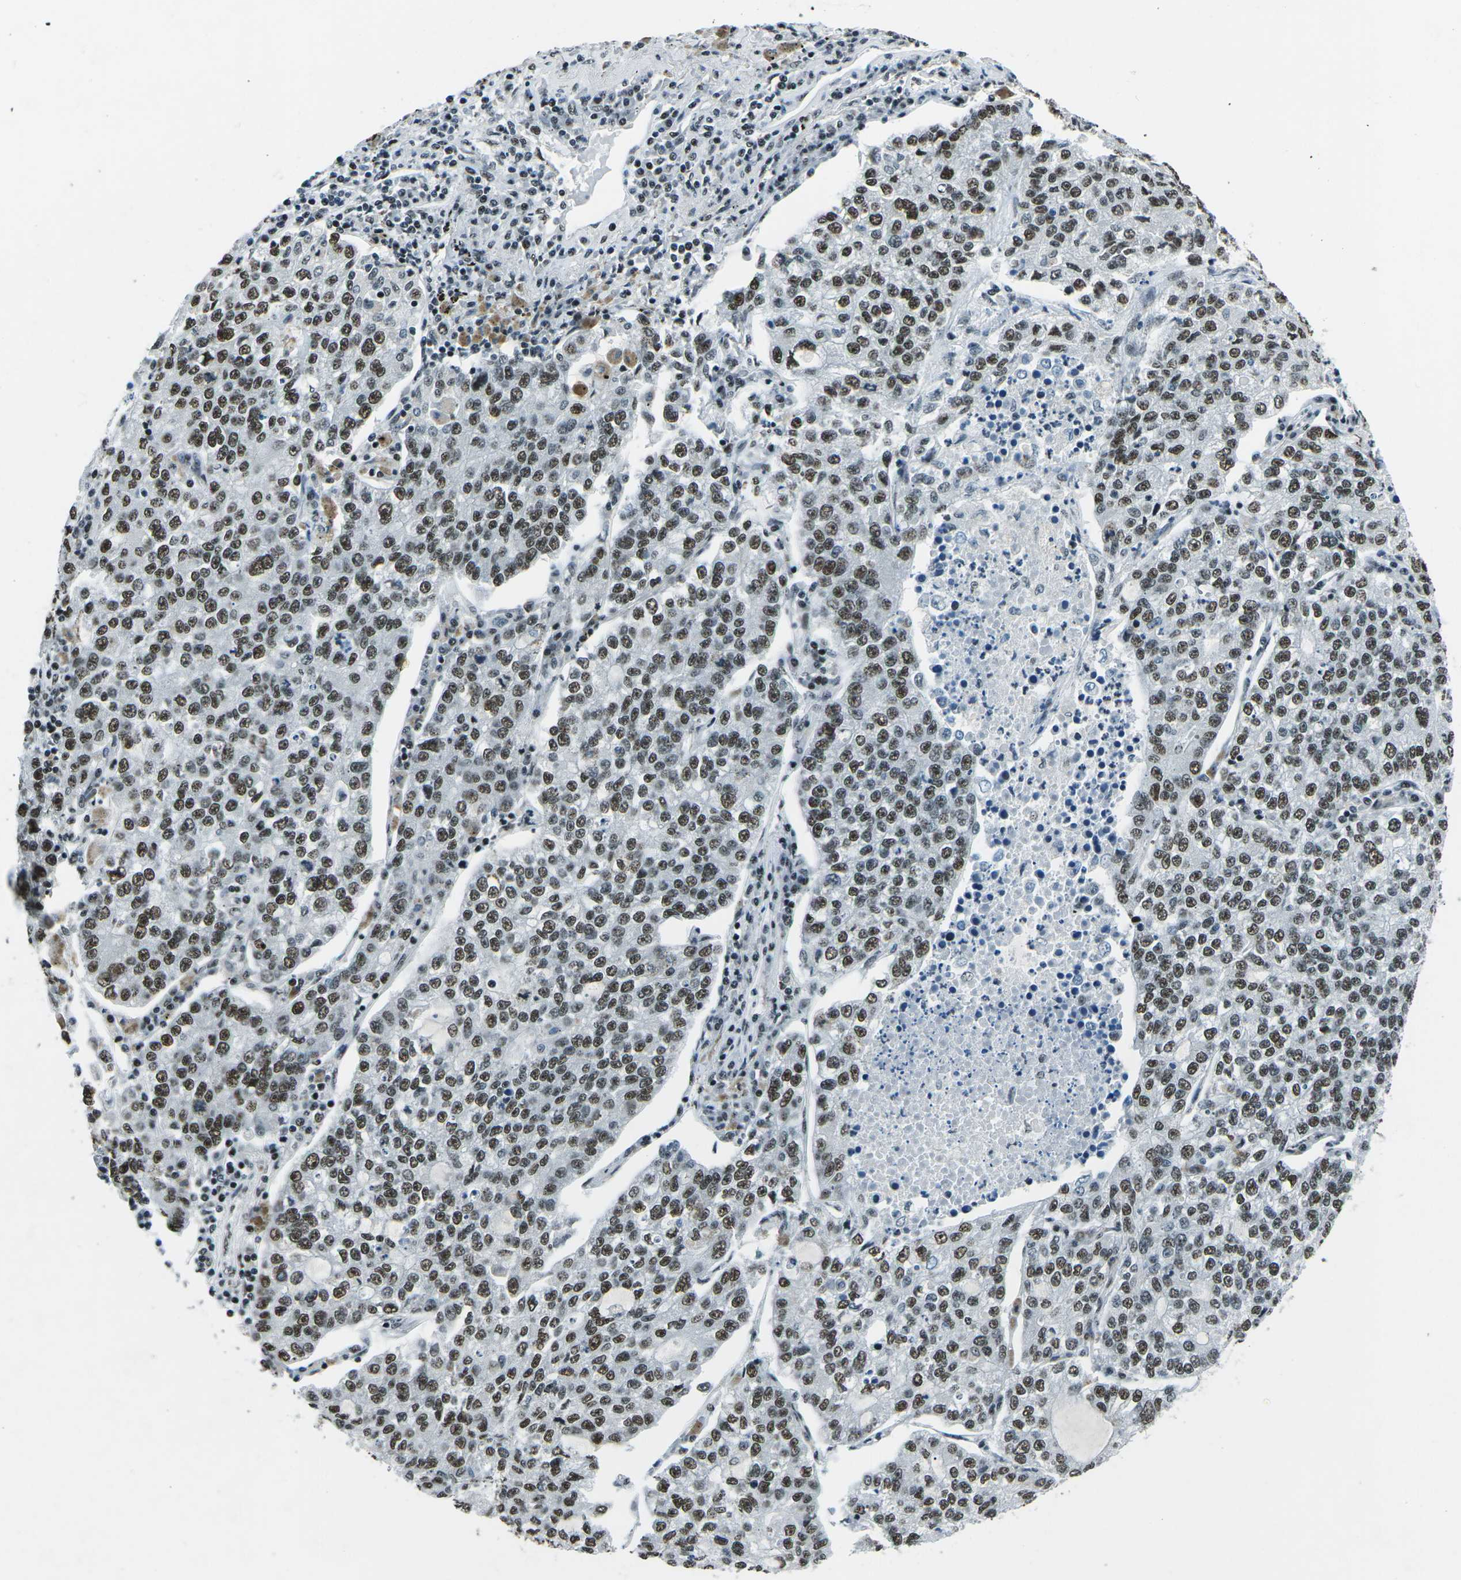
{"staining": {"intensity": "moderate", "quantity": ">75%", "location": "nuclear"}, "tissue": "lung cancer", "cell_type": "Tumor cells", "image_type": "cancer", "snomed": [{"axis": "morphology", "description": "Adenocarcinoma, NOS"}, {"axis": "topography", "description": "Lung"}], "caption": "An image of lung cancer (adenocarcinoma) stained for a protein demonstrates moderate nuclear brown staining in tumor cells.", "gene": "RBL2", "patient": {"sex": "male", "age": 49}}